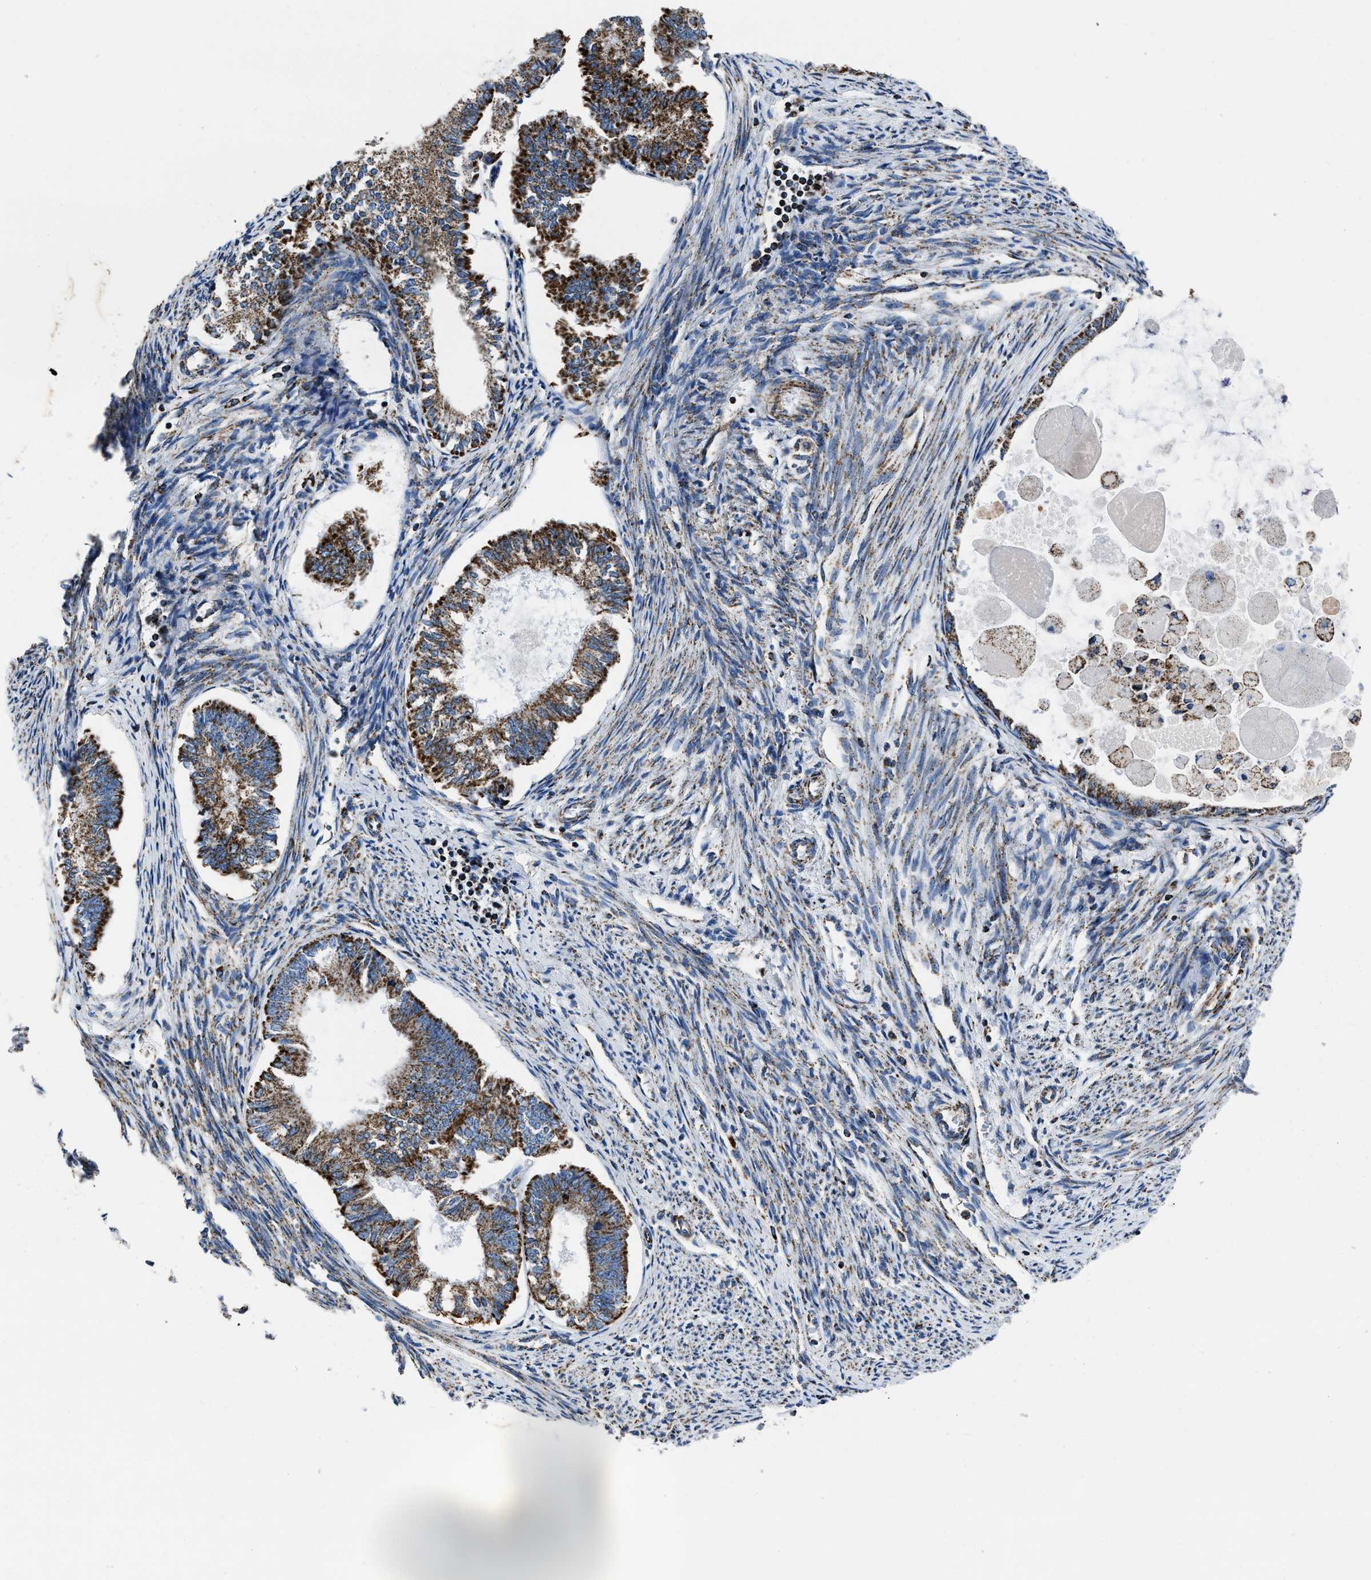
{"staining": {"intensity": "strong", "quantity": ">75%", "location": "cytoplasmic/membranous"}, "tissue": "endometrial cancer", "cell_type": "Tumor cells", "image_type": "cancer", "snomed": [{"axis": "morphology", "description": "Adenocarcinoma, NOS"}, {"axis": "topography", "description": "Endometrium"}], "caption": "Immunohistochemistry photomicrograph of human adenocarcinoma (endometrial) stained for a protein (brown), which shows high levels of strong cytoplasmic/membranous staining in approximately >75% of tumor cells.", "gene": "NSD3", "patient": {"sex": "female", "age": 86}}